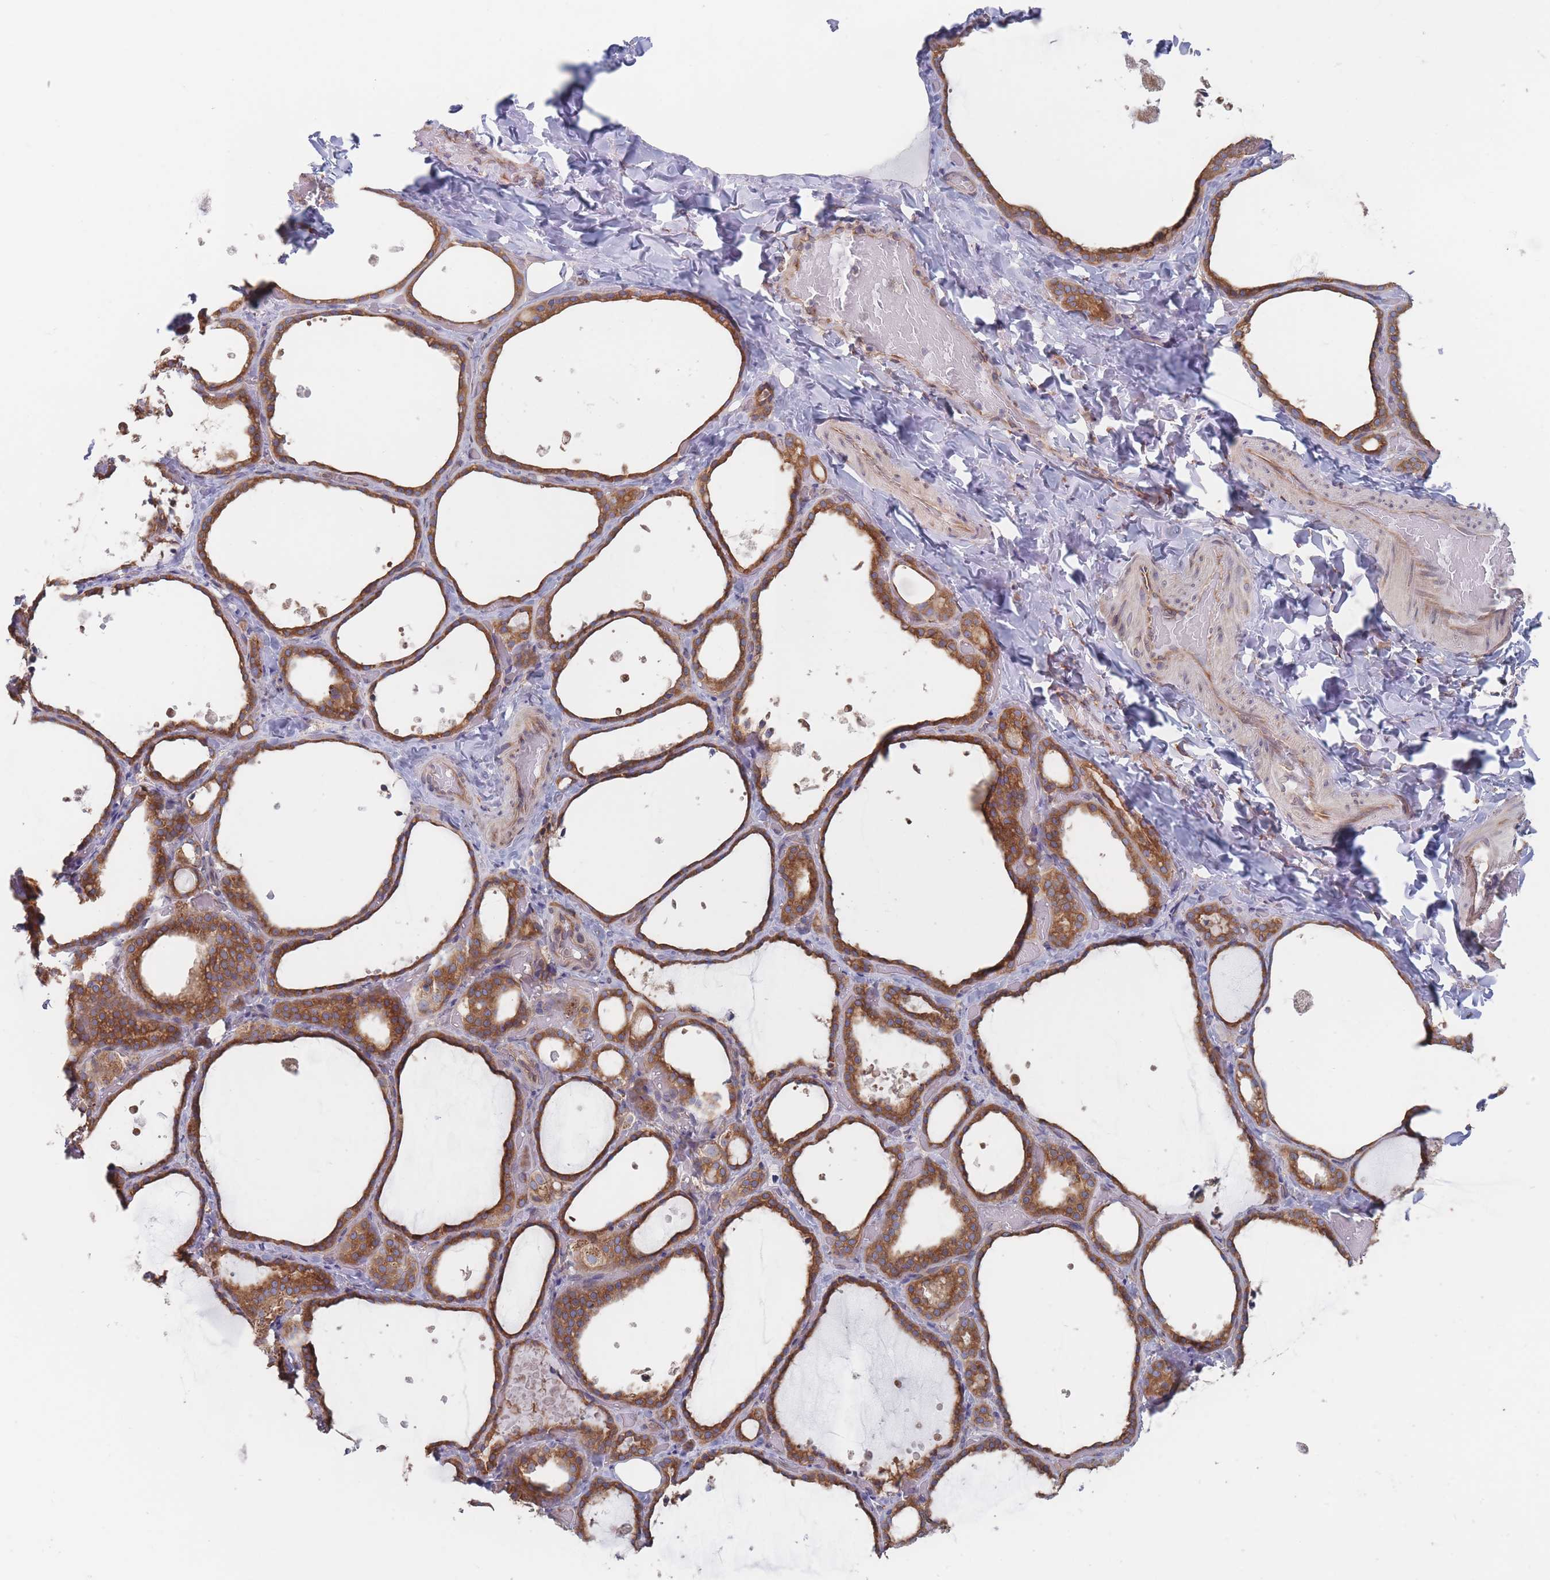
{"staining": {"intensity": "strong", "quantity": ">75%", "location": "cytoplasmic/membranous"}, "tissue": "thyroid gland", "cell_type": "Glandular cells", "image_type": "normal", "snomed": [{"axis": "morphology", "description": "Normal tissue, NOS"}, {"axis": "topography", "description": "Thyroid gland"}], "caption": "High-magnification brightfield microscopy of benign thyroid gland stained with DAB (brown) and counterstained with hematoxylin (blue). glandular cells exhibit strong cytoplasmic/membranous positivity is appreciated in approximately>75% of cells.", "gene": "KDSR", "patient": {"sex": "female", "age": 44}}